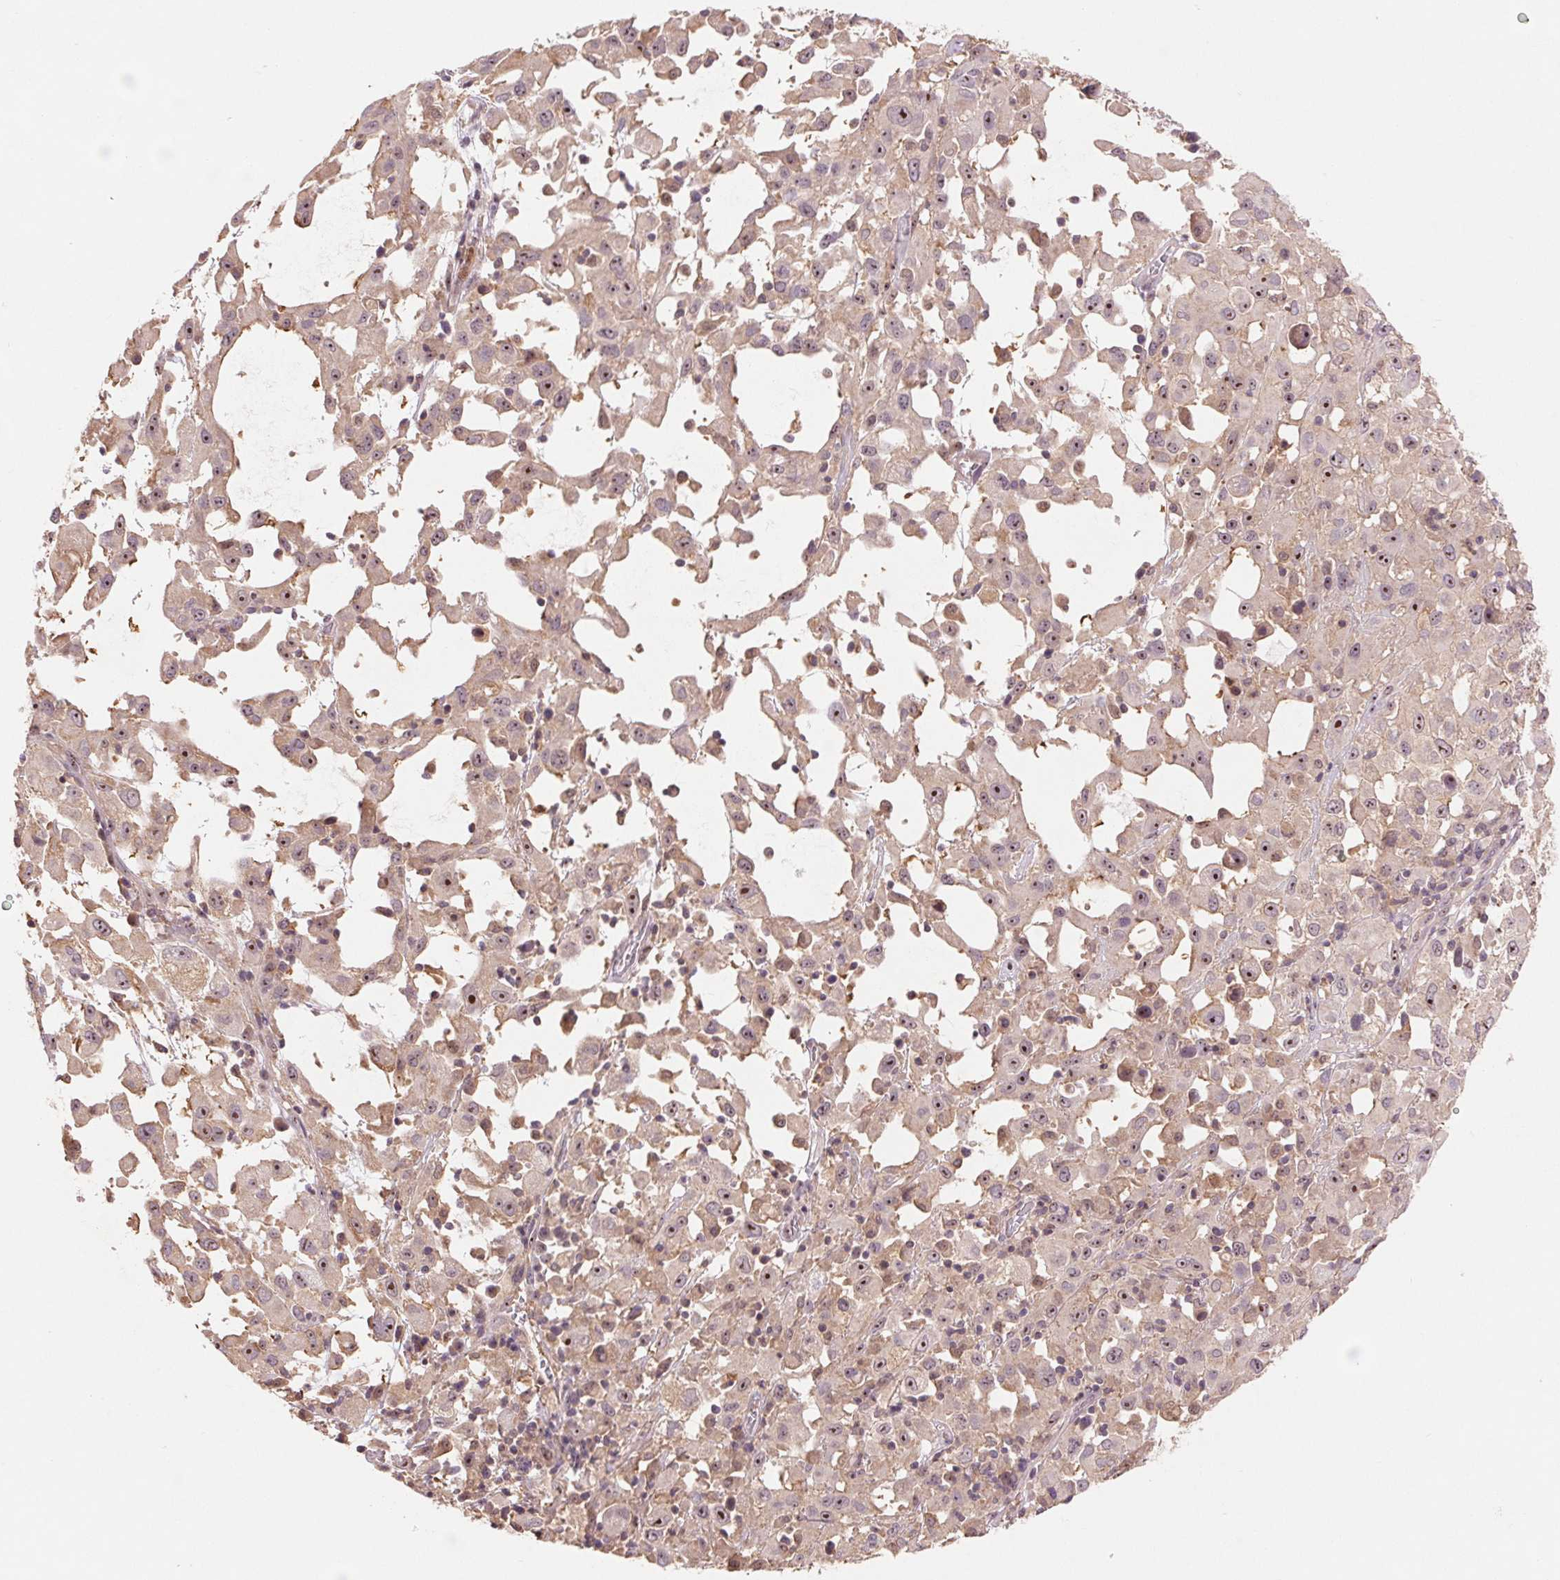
{"staining": {"intensity": "moderate", "quantity": ">75%", "location": "nuclear"}, "tissue": "melanoma", "cell_type": "Tumor cells", "image_type": "cancer", "snomed": [{"axis": "morphology", "description": "Malignant melanoma, Metastatic site"}, {"axis": "topography", "description": "Soft tissue"}], "caption": "Melanoma was stained to show a protein in brown. There is medium levels of moderate nuclear positivity in approximately >75% of tumor cells. The protein of interest is stained brown, and the nuclei are stained in blue (DAB (3,3'-diaminobenzidine) IHC with brightfield microscopy, high magnification).", "gene": "RANBP3L", "patient": {"sex": "male", "age": 50}}